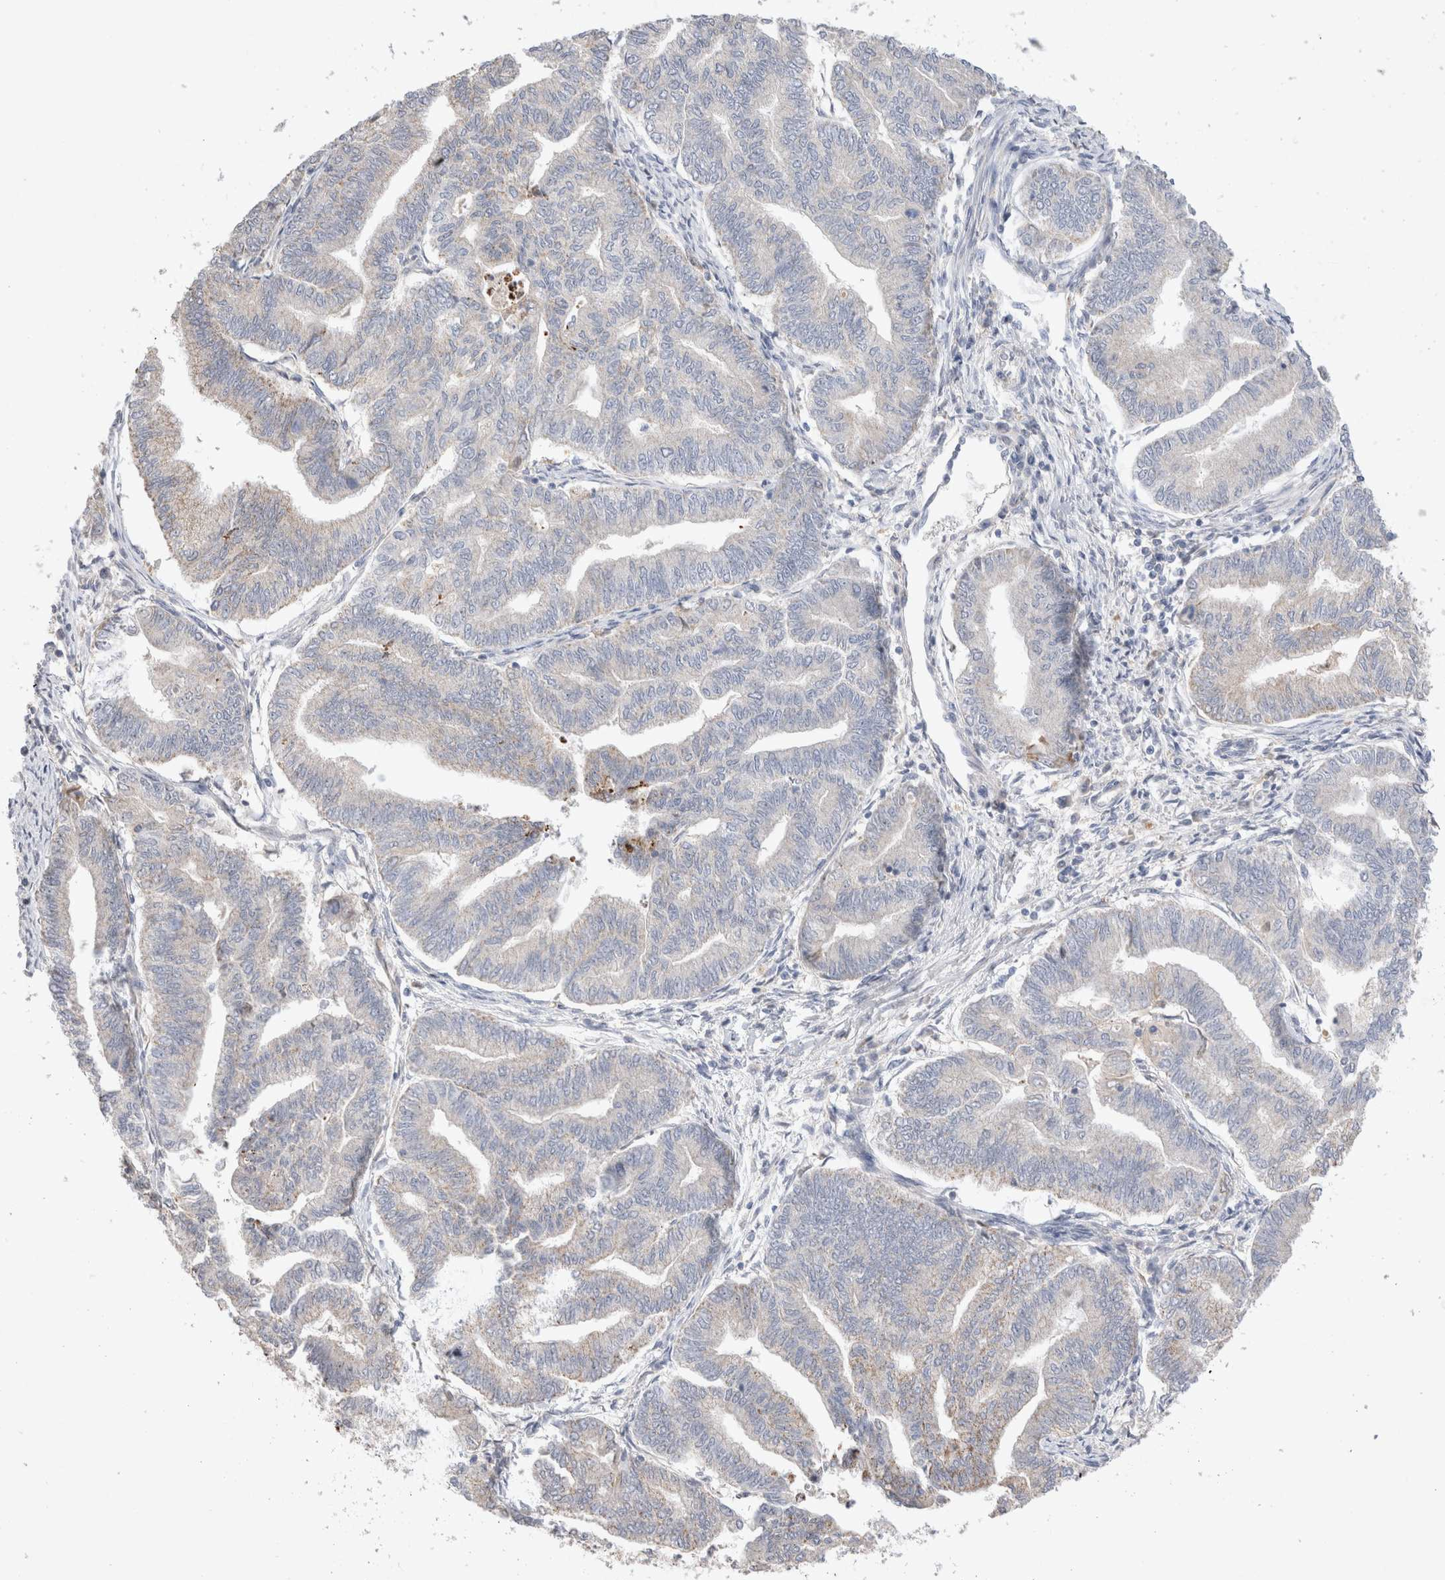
{"staining": {"intensity": "negative", "quantity": "none", "location": "none"}, "tissue": "endometrial cancer", "cell_type": "Tumor cells", "image_type": "cancer", "snomed": [{"axis": "morphology", "description": "Adenocarcinoma, NOS"}, {"axis": "topography", "description": "Endometrium"}], "caption": "There is no significant expression in tumor cells of adenocarcinoma (endometrial).", "gene": "CHADL", "patient": {"sex": "female", "age": 79}}